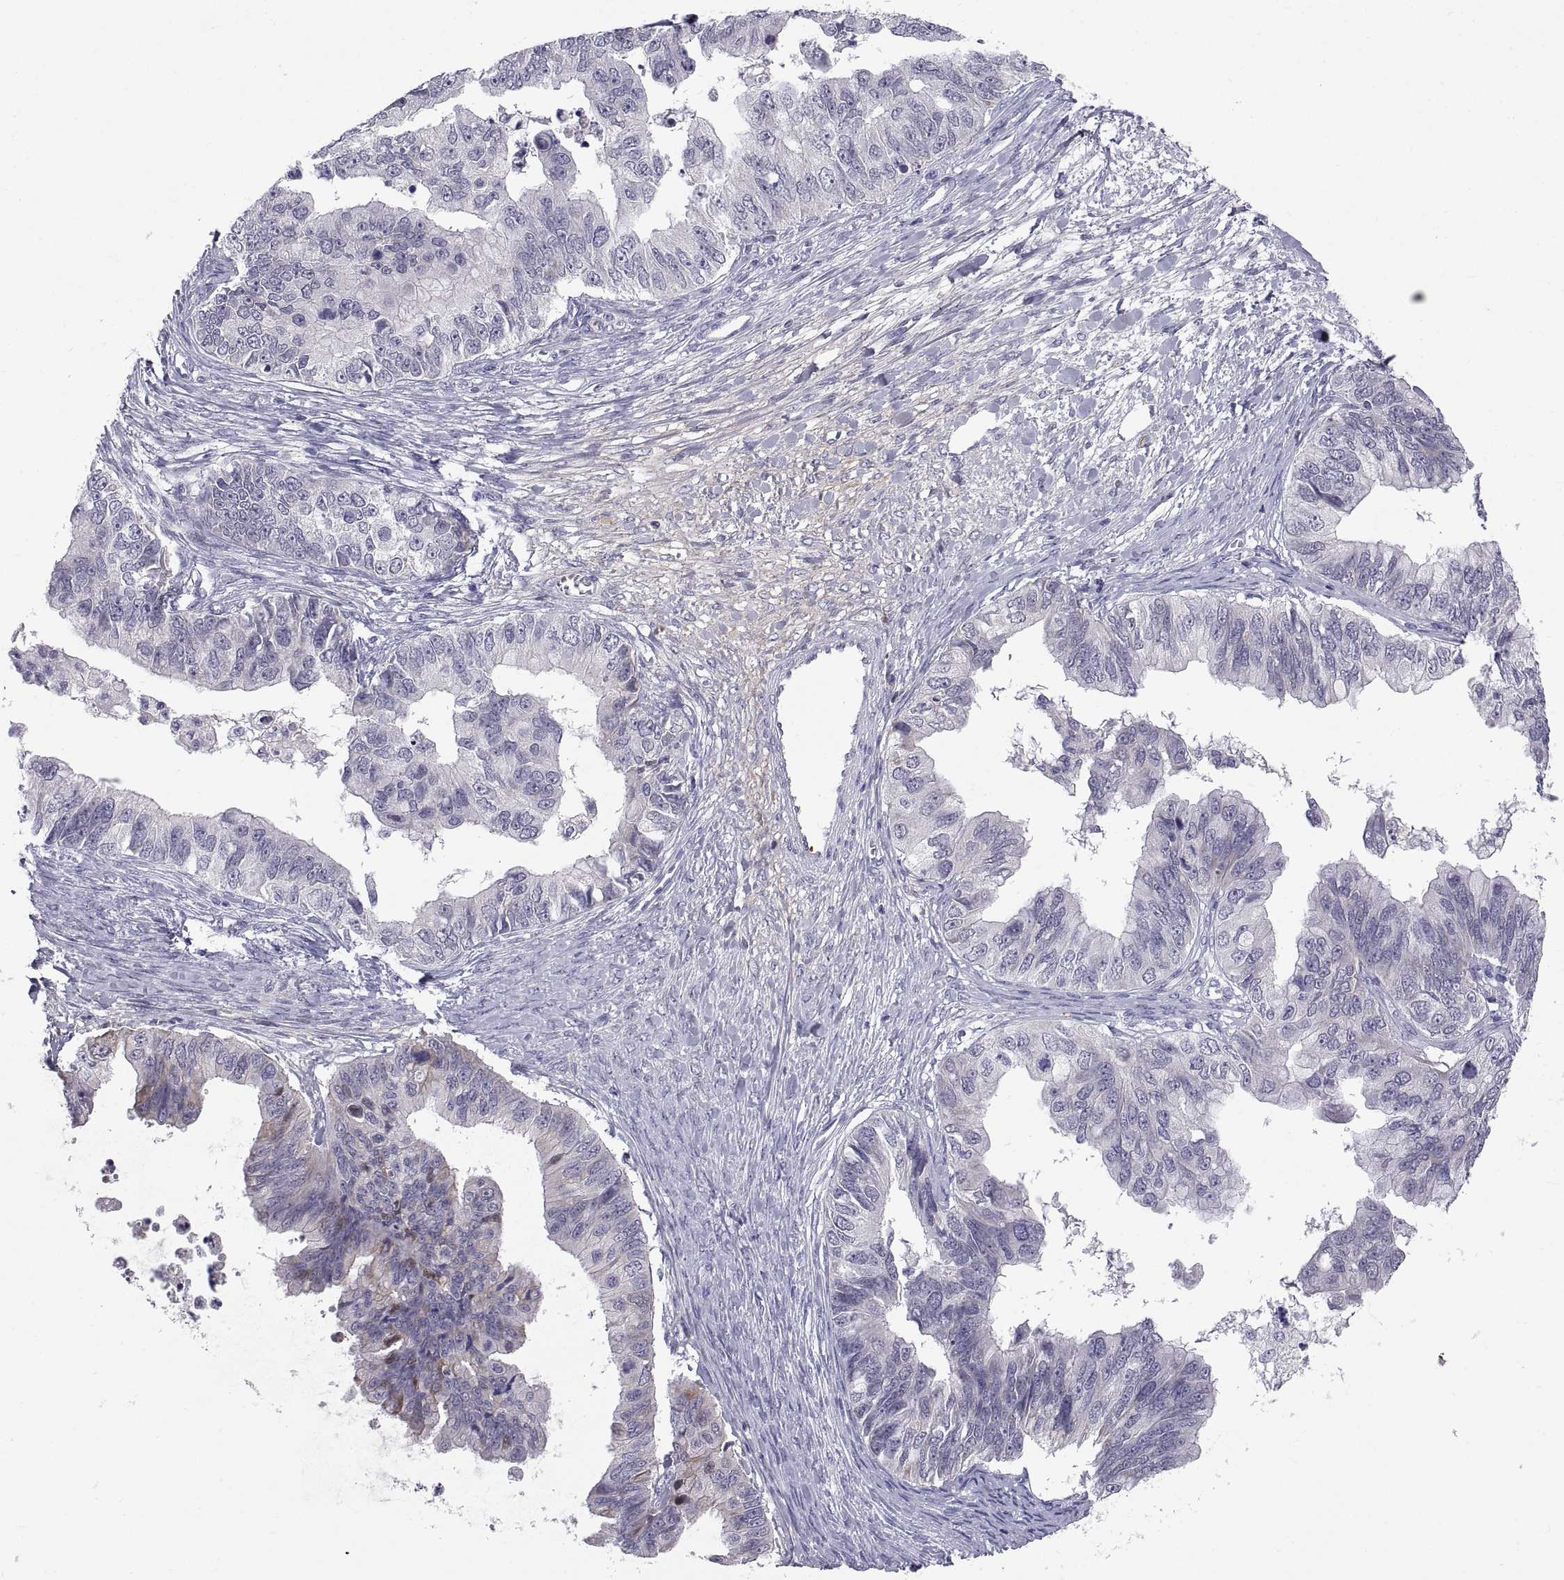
{"staining": {"intensity": "negative", "quantity": "none", "location": "none"}, "tissue": "ovarian cancer", "cell_type": "Tumor cells", "image_type": "cancer", "snomed": [{"axis": "morphology", "description": "Cystadenocarcinoma, mucinous, NOS"}, {"axis": "topography", "description": "Ovary"}], "caption": "Tumor cells are negative for brown protein staining in ovarian cancer.", "gene": "PKP1", "patient": {"sex": "female", "age": 76}}